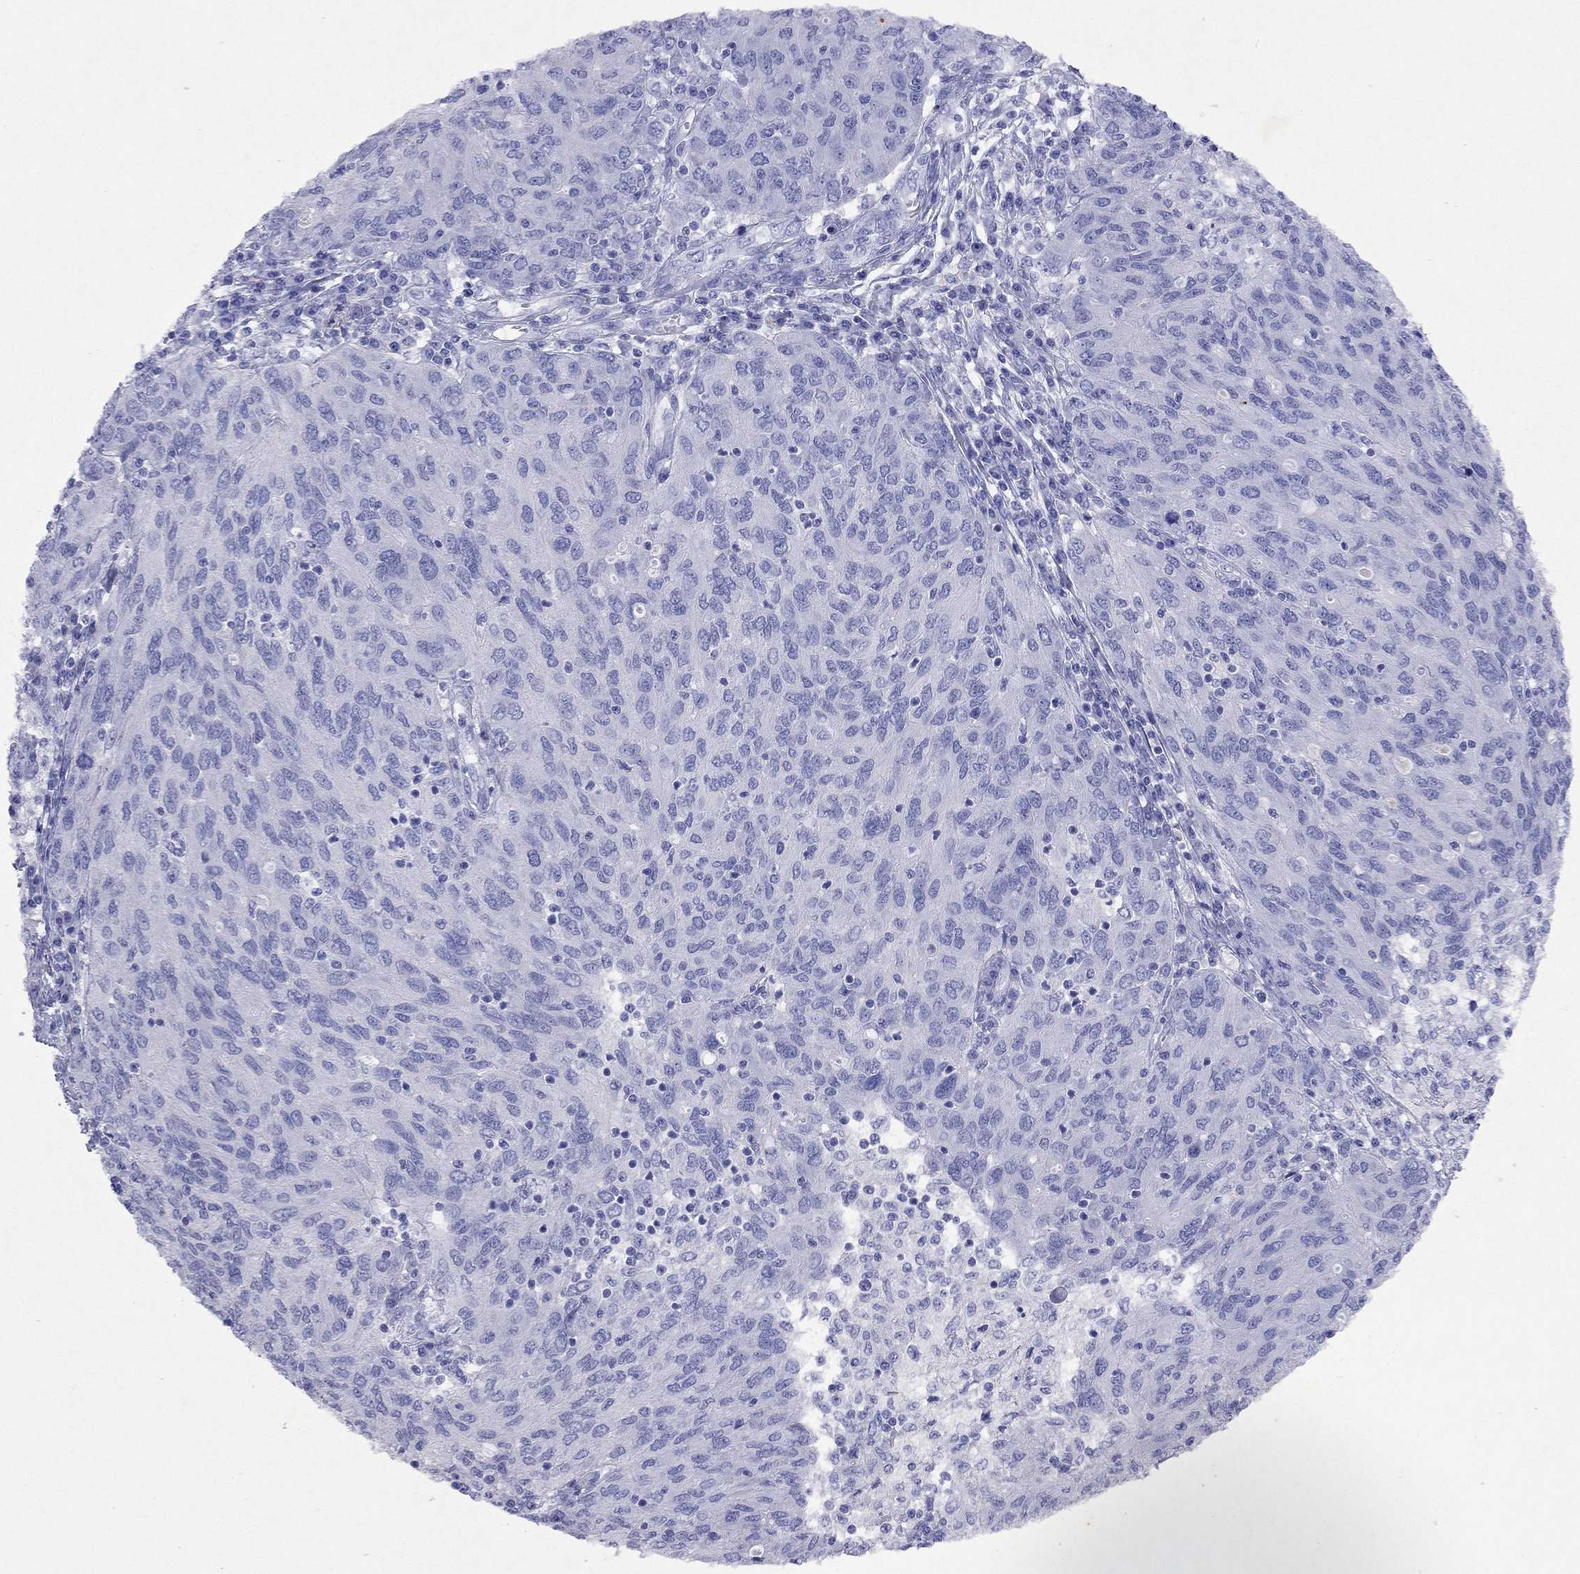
{"staining": {"intensity": "negative", "quantity": "none", "location": "none"}, "tissue": "ovarian cancer", "cell_type": "Tumor cells", "image_type": "cancer", "snomed": [{"axis": "morphology", "description": "Carcinoma, endometroid"}, {"axis": "topography", "description": "Ovary"}], "caption": "Human endometroid carcinoma (ovarian) stained for a protein using immunohistochemistry (IHC) reveals no positivity in tumor cells.", "gene": "ARMC12", "patient": {"sex": "female", "age": 50}}